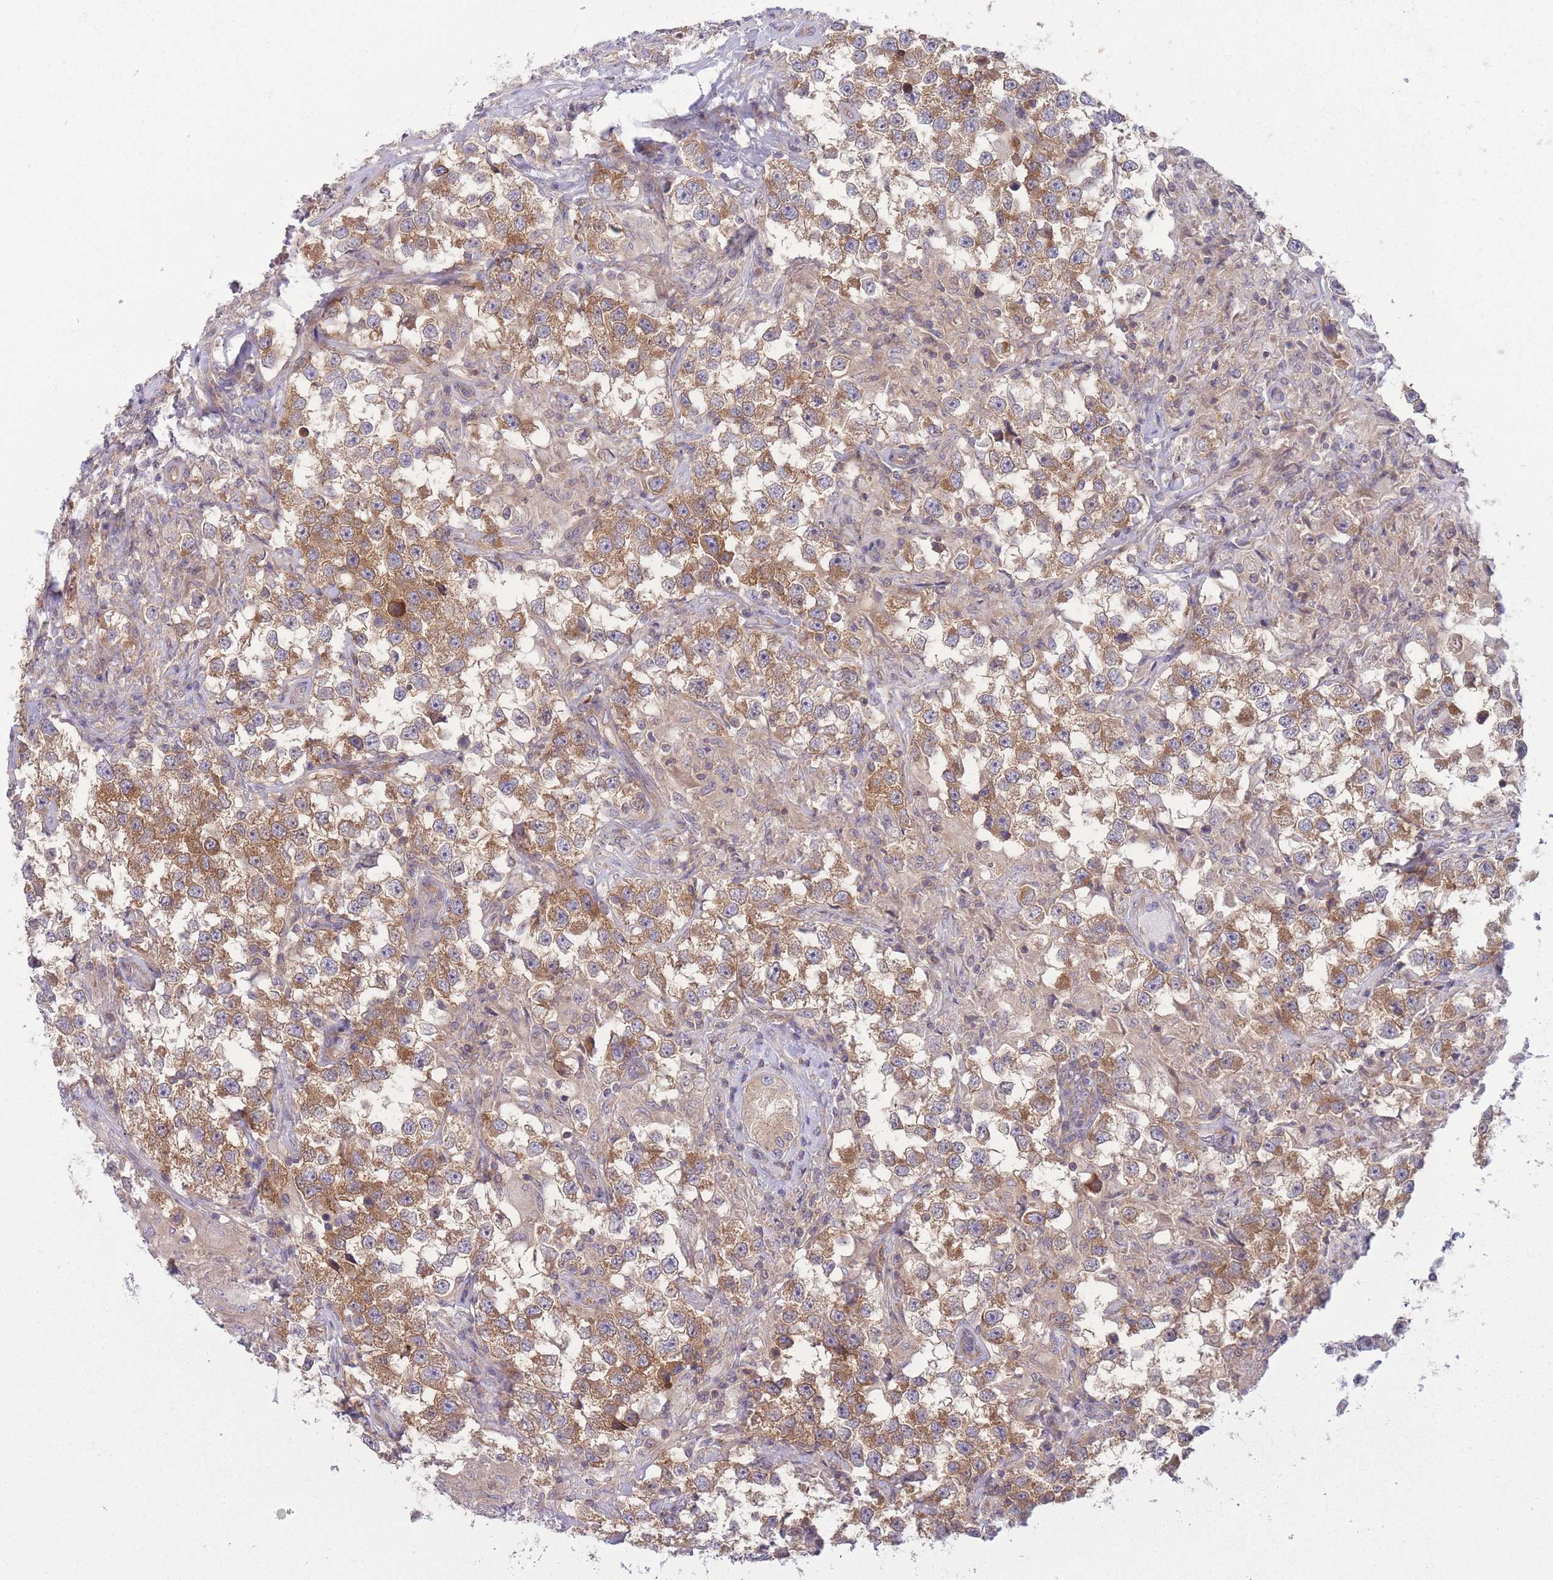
{"staining": {"intensity": "moderate", "quantity": ">75%", "location": "cytoplasmic/membranous"}, "tissue": "testis cancer", "cell_type": "Tumor cells", "image_type": "cancer", "snomed": [{"axis": "morphology", "description": "Seminoma, NOS"}, {"axis": "topography", "description": "Testis"}], "caption": "The micrograph reveals staining of testis cancer, revealing moderate cytoplasmic/membranous protein expression (brown color) within tumor cells.", "gene": "PFDN6", "patient": {"sex": "male", "age": 46}}